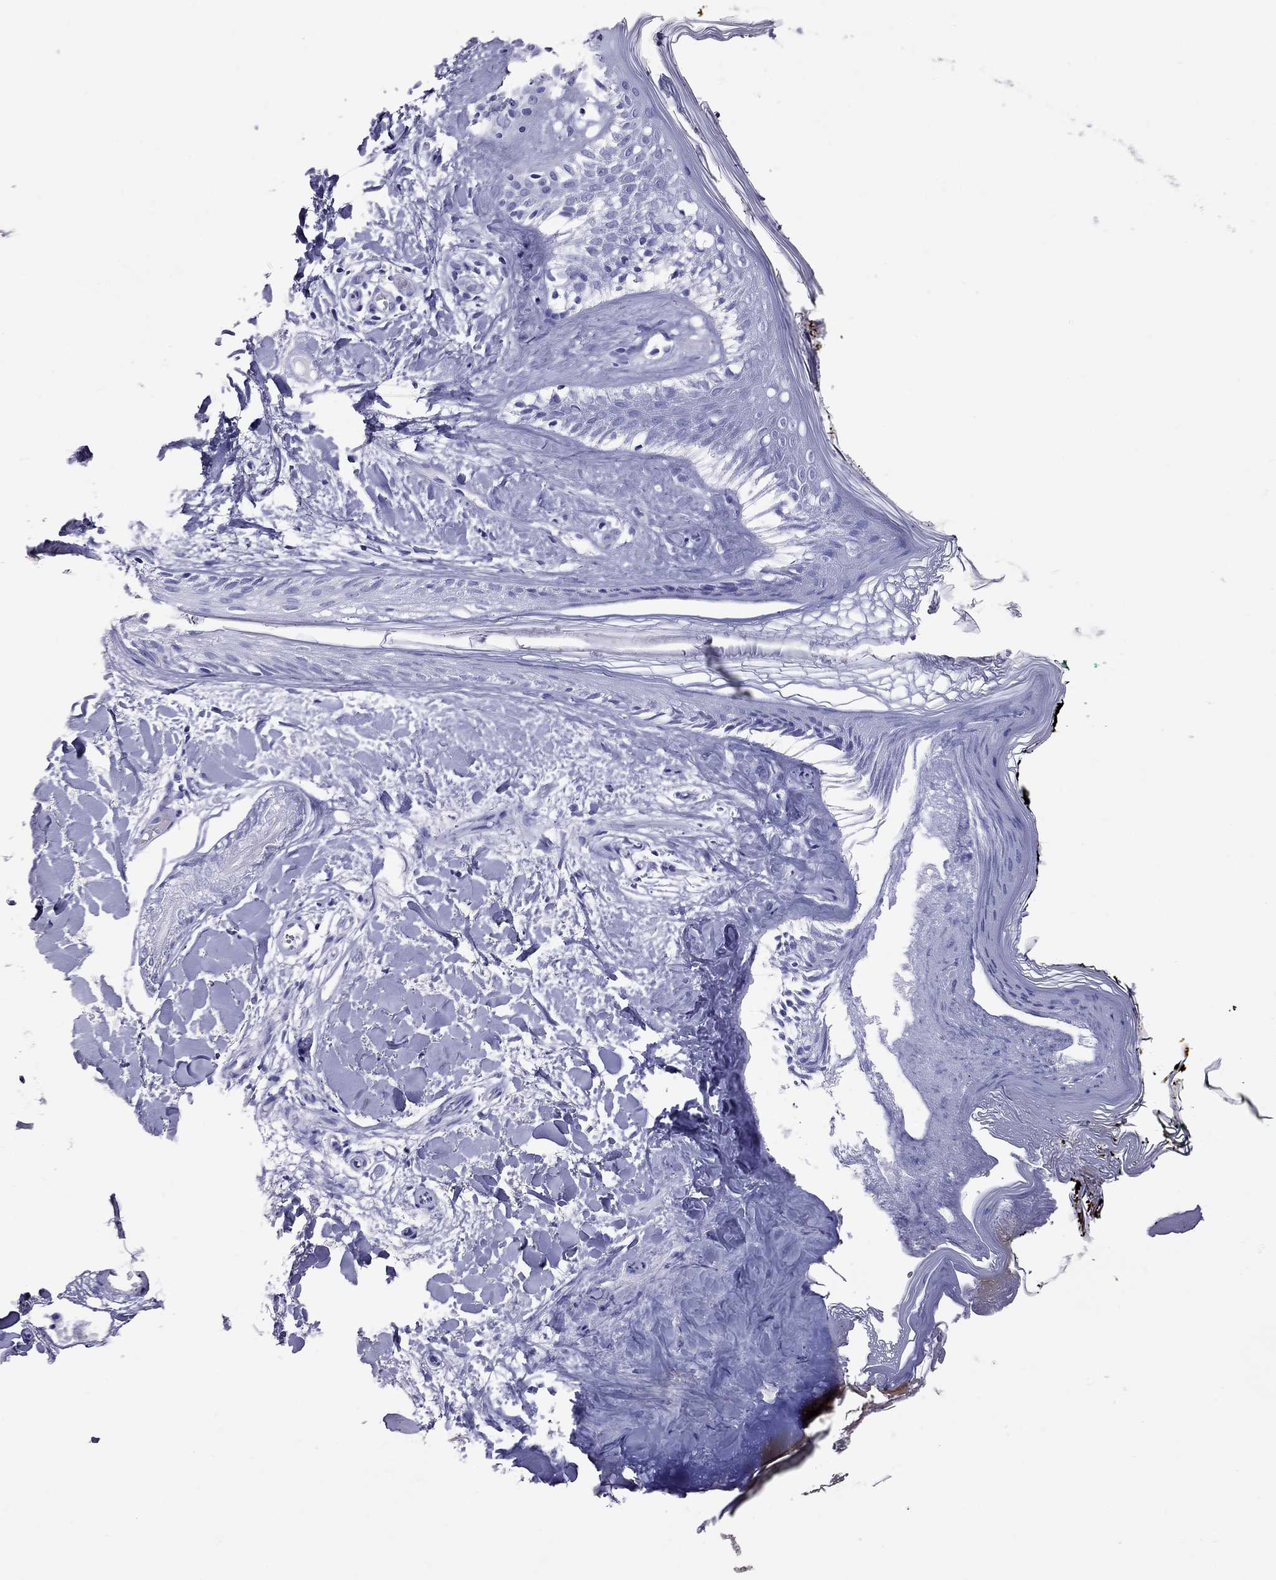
{"staining": {"intensity": "negative", "quantity": "none", "location": "none"}, "tissue": "skin", "cell_type": "Fibroblasts", "image_type": "normal", "snomed": [{"axis": "morphology", "description": "Normal tissue, NOS"}, {"axis": "topography", "description": "Skin"}], "caption": "Immunohistochemistry photomicrograph of benign skin: human skin stained with DAB displays no significant protein staining in fibroblasts. Nuclei are stained in blue.", "gene": "SLAMF1", "patient": {"sex": "female", "age": 34}}